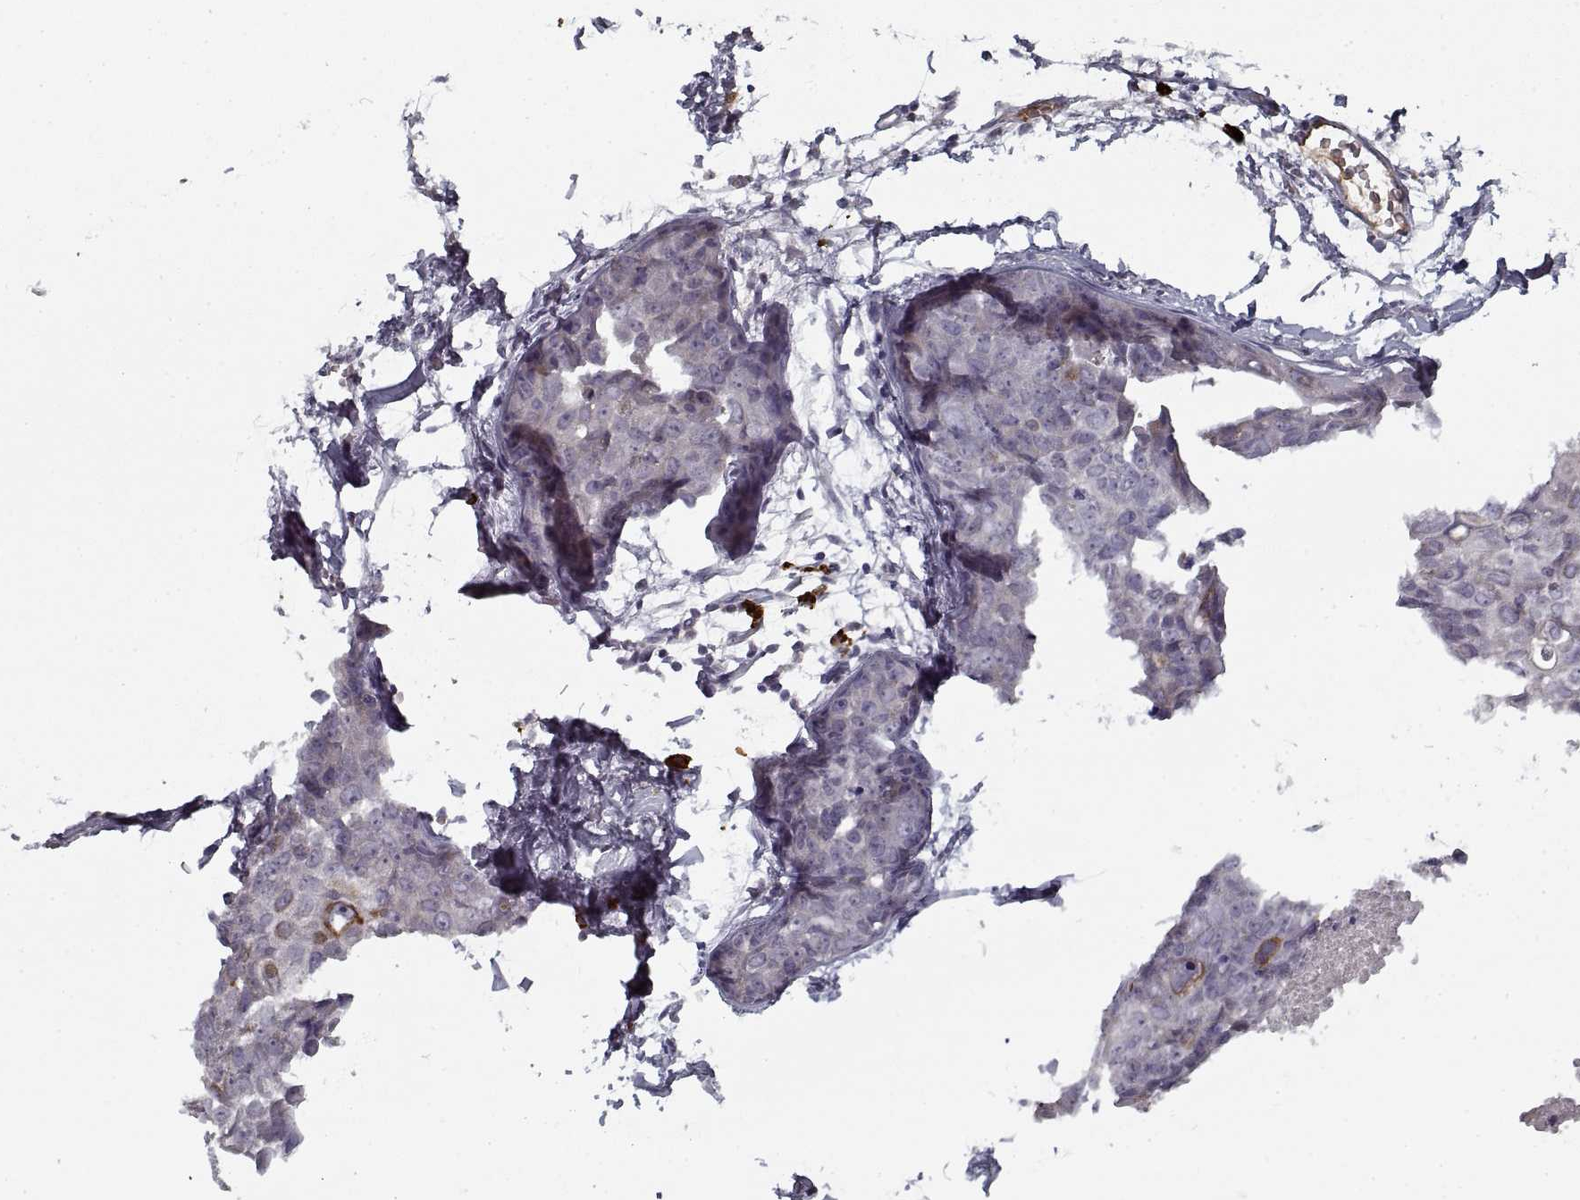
{"staining": {"intensity": "negative", "quantity": "none", "location": "none"}, "tissue": "breast cancer", "cell_type": "Tumor cells", "image_type": "cancer", "snomed": [{"axis": "morphology", "description": "Duct carcinoma"}, {"axis": "topography", "description": "Breast"}], "caption": "Tumor cells show no significant protein positivity in breast cancer. (Brightfield microscopy of DAB (3,3'-diaminobenzidine) immunohistochemistry at high magnification).", "gene": "GAD2", "patient": {"sex": "female", "age": 38}}